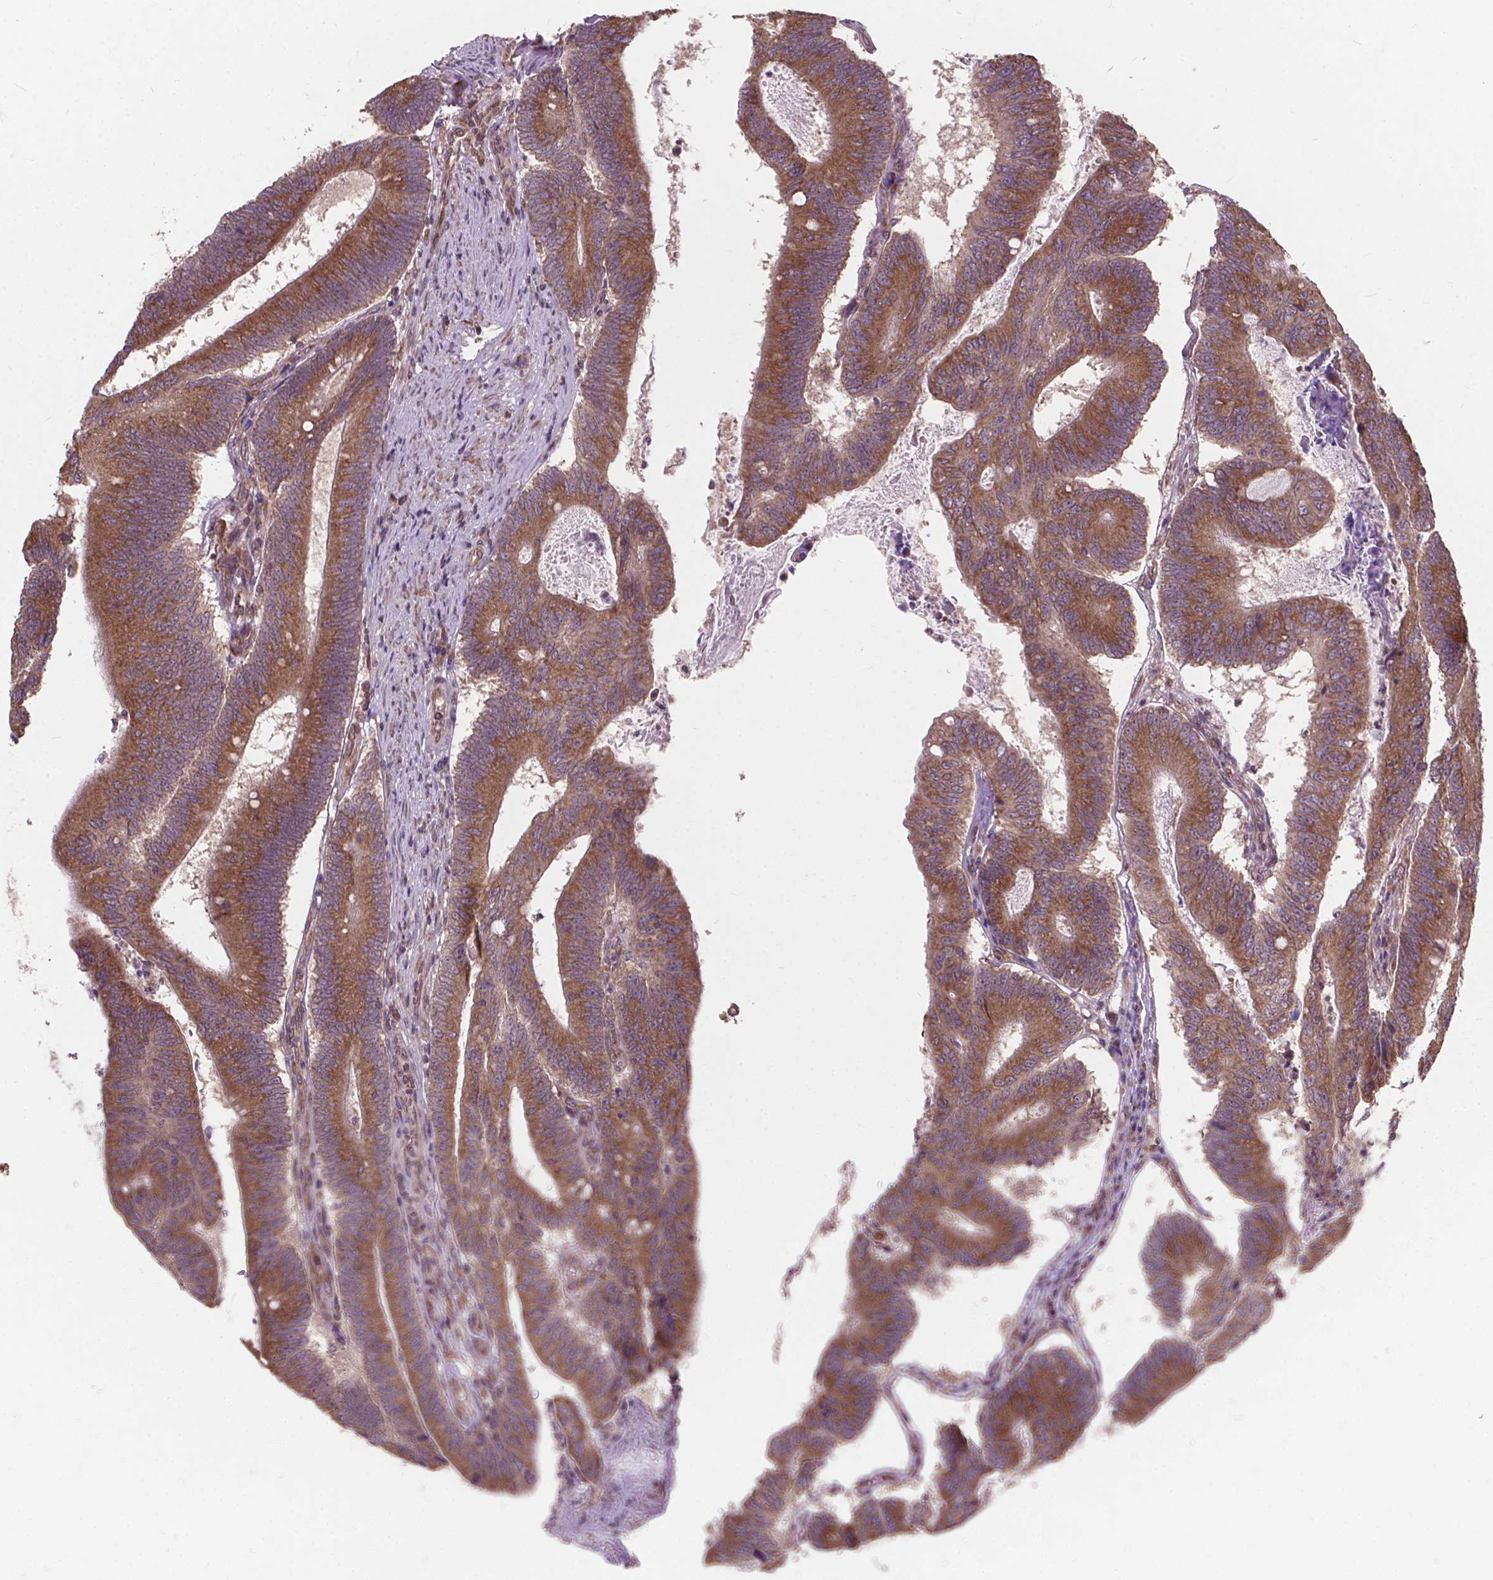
{"staining": {"intensity": "moderate", "quantity": ">75%", "location": "cytoplasmic/membranous"}, "tissue": "colorectal cancer", "cell_type": "Tumor cells", "image_type": "cancer", "snomed": [{"axis": "morphology", "description": "Adenocarcinoma, NOS"}, {"axis": "topography", "description": "Colon"}], "caption": "This is a histology image of immunohistochemistry (IHC) staining of colorectal adenocarcinoma, which shows moderate positivity in the cytoplasmic/membranous of tumor cells.", "gene": "MRPL33", "patient": {"sex": "female", "age": 70}}